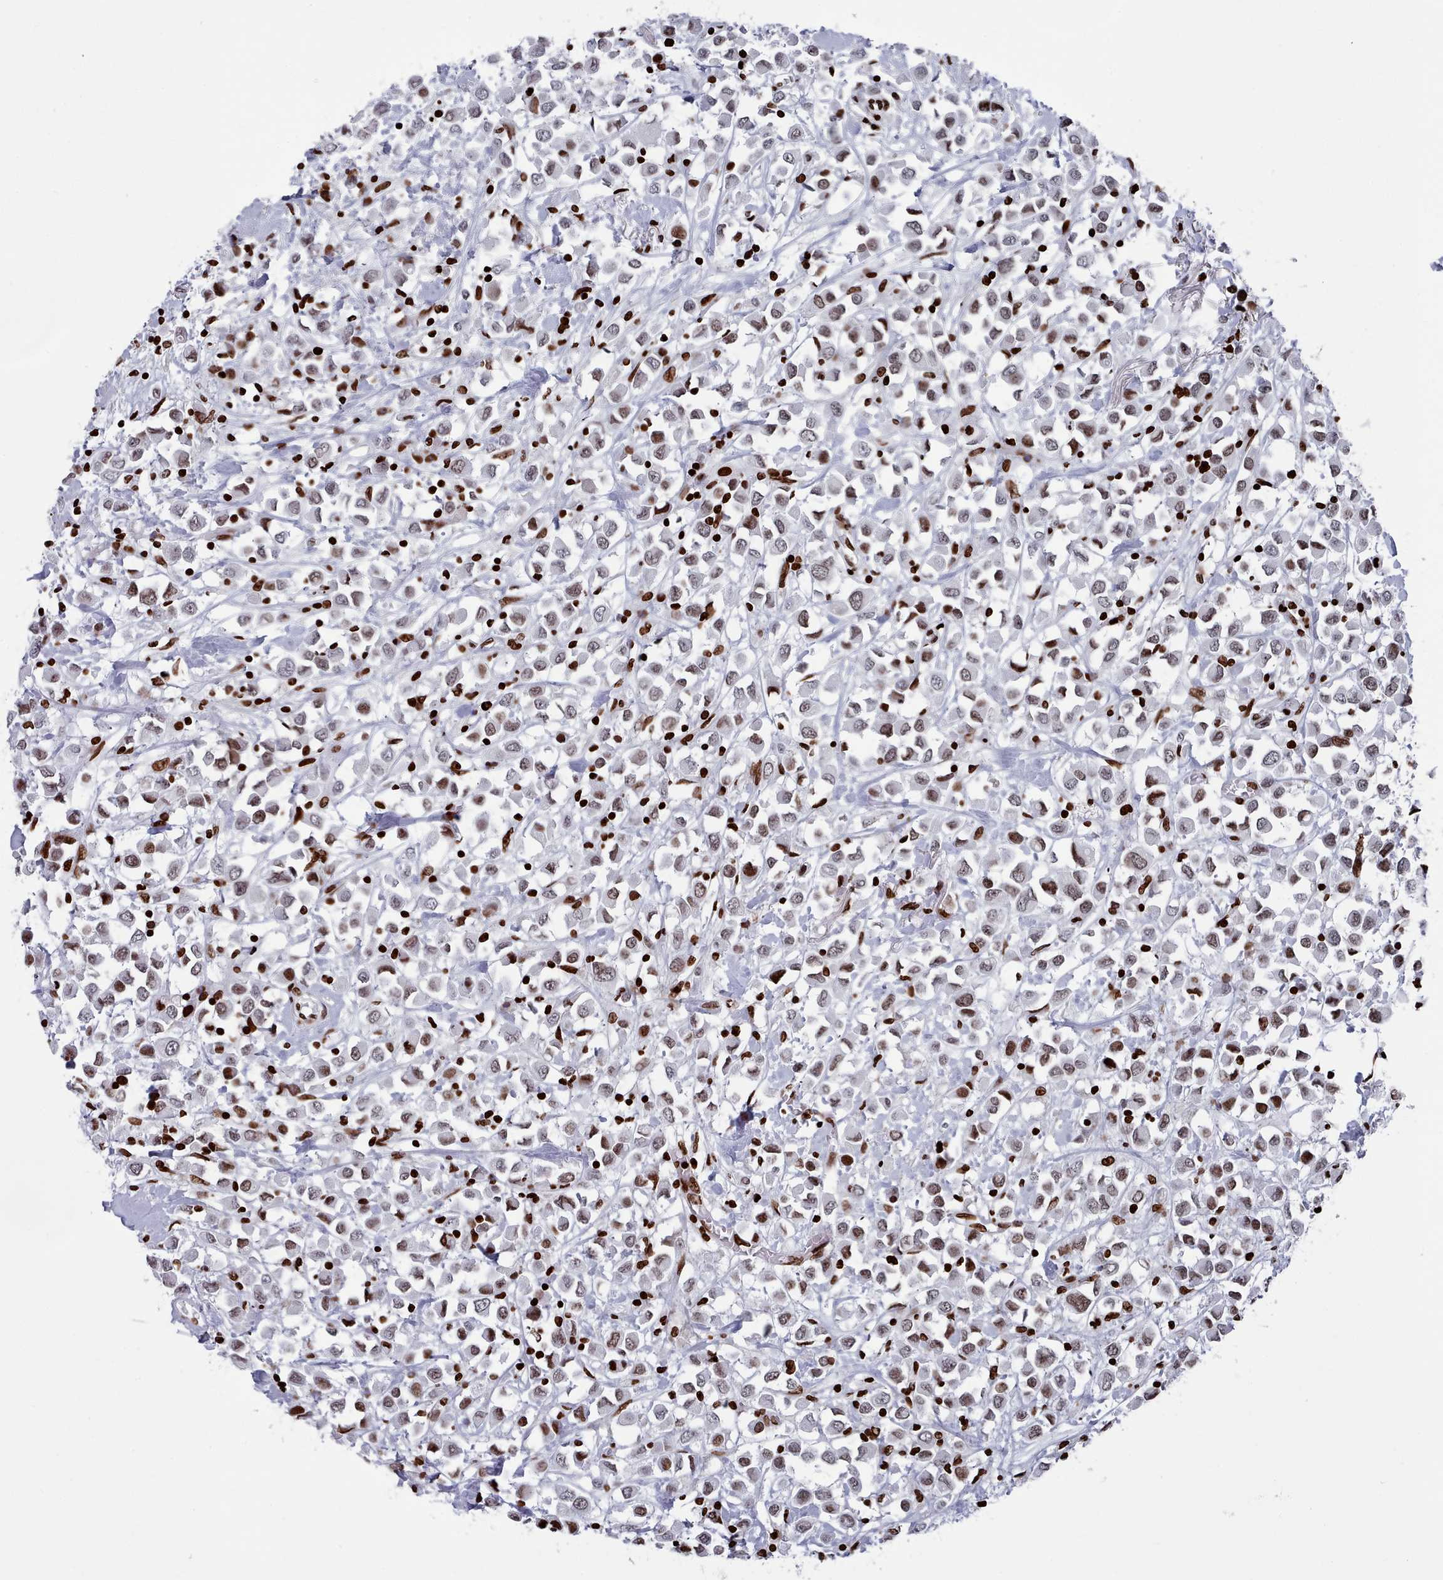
{"staining": {"intensity": "weak", "quantity": "25%-75%", "location": "nuclear"}, "tissue": "breast cancer", "cell_type": "Tumor cells", "image_type": "cancer", "snomed": [{"axis": "morphology", "description": "Duct carcinoma"}, {"axis": "topography", "description": "Breast"}], "caption": "A brown stain highlights weak nuclear positivity of a protein in human breast cancer (infiltrating ductal carcinoma) tumor cells.", "gene": "PCDHB12", "patient": {"sex": "female", "age": 61}}